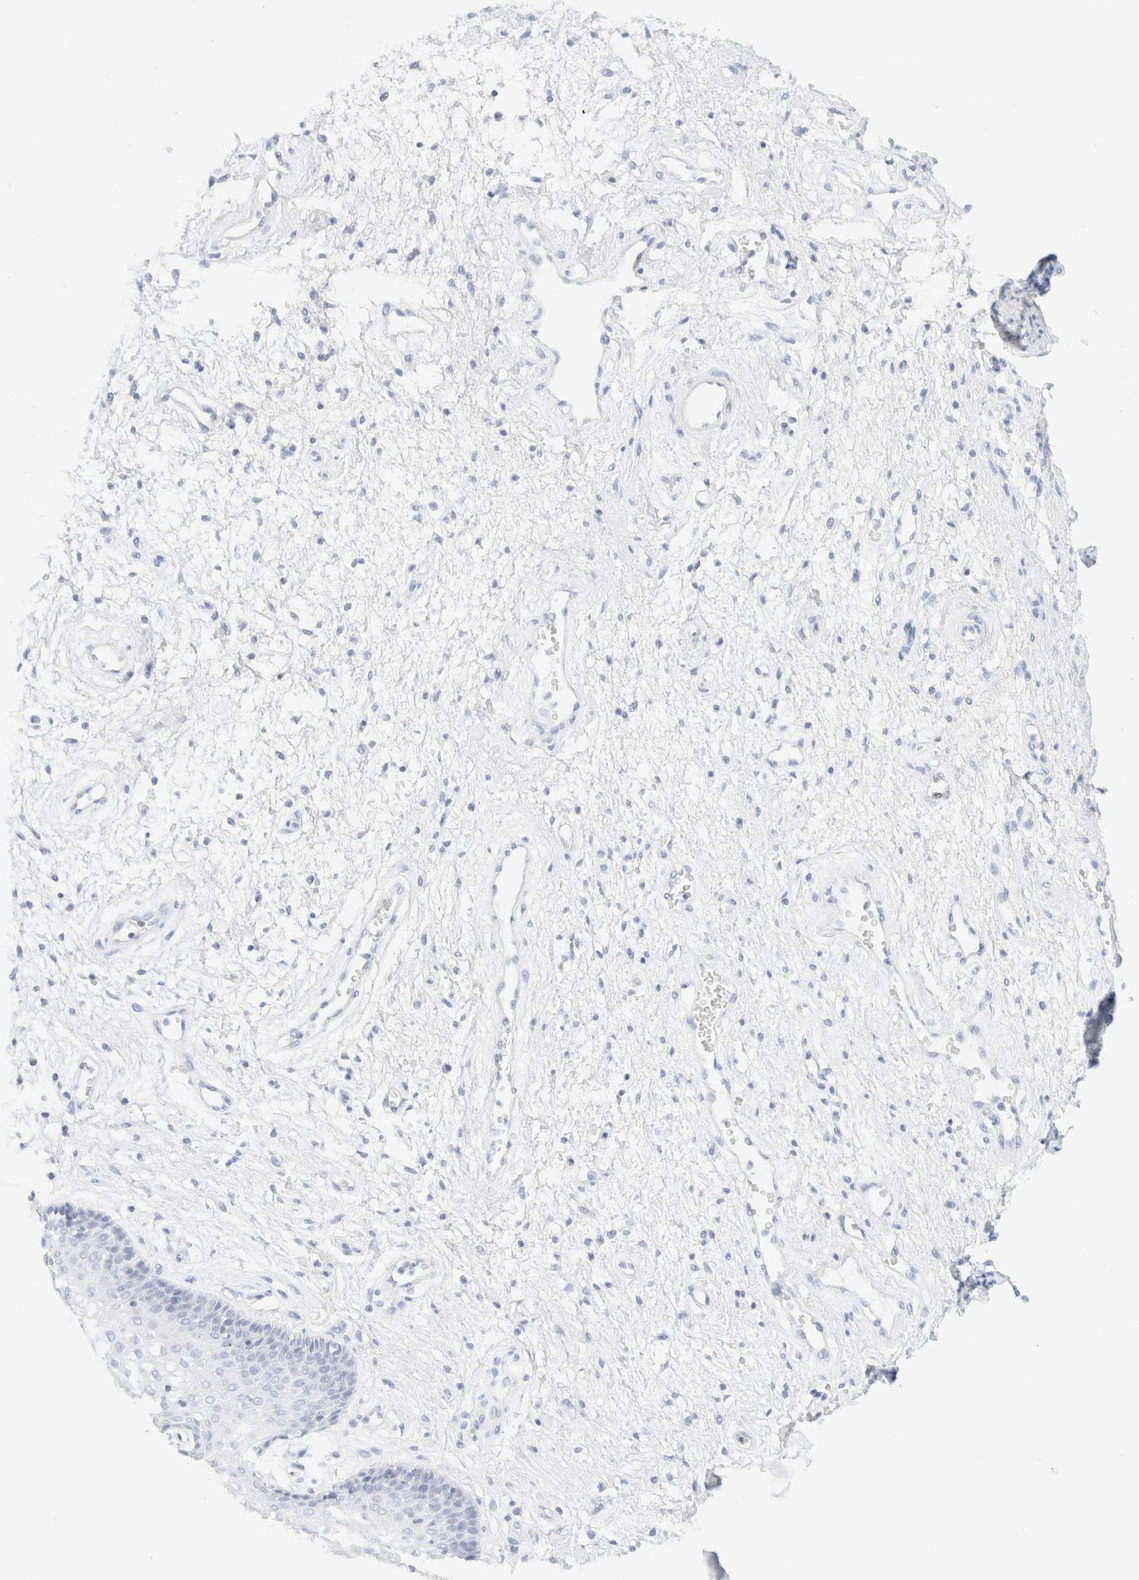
{"staining": {"intensity": "negative", "quantity": "none", "location": "none"}, "tissue": "vagina", "cell_type": "Squamous epithelial cells", "image_type": "normal", "snomed": [{"axis": "morphology", "description": "Normal tissue, NOS"}, {"axis": "topography", "description": "Vagina"}], "caption": "The image reveals no staining of squamous epithelial cells in normal vagina. (DAB immunohistochemistry (IHC) with hematoxylin counter stain).", "gene": "IKZF3", "patient": {"sex": "female", "age": 34}}